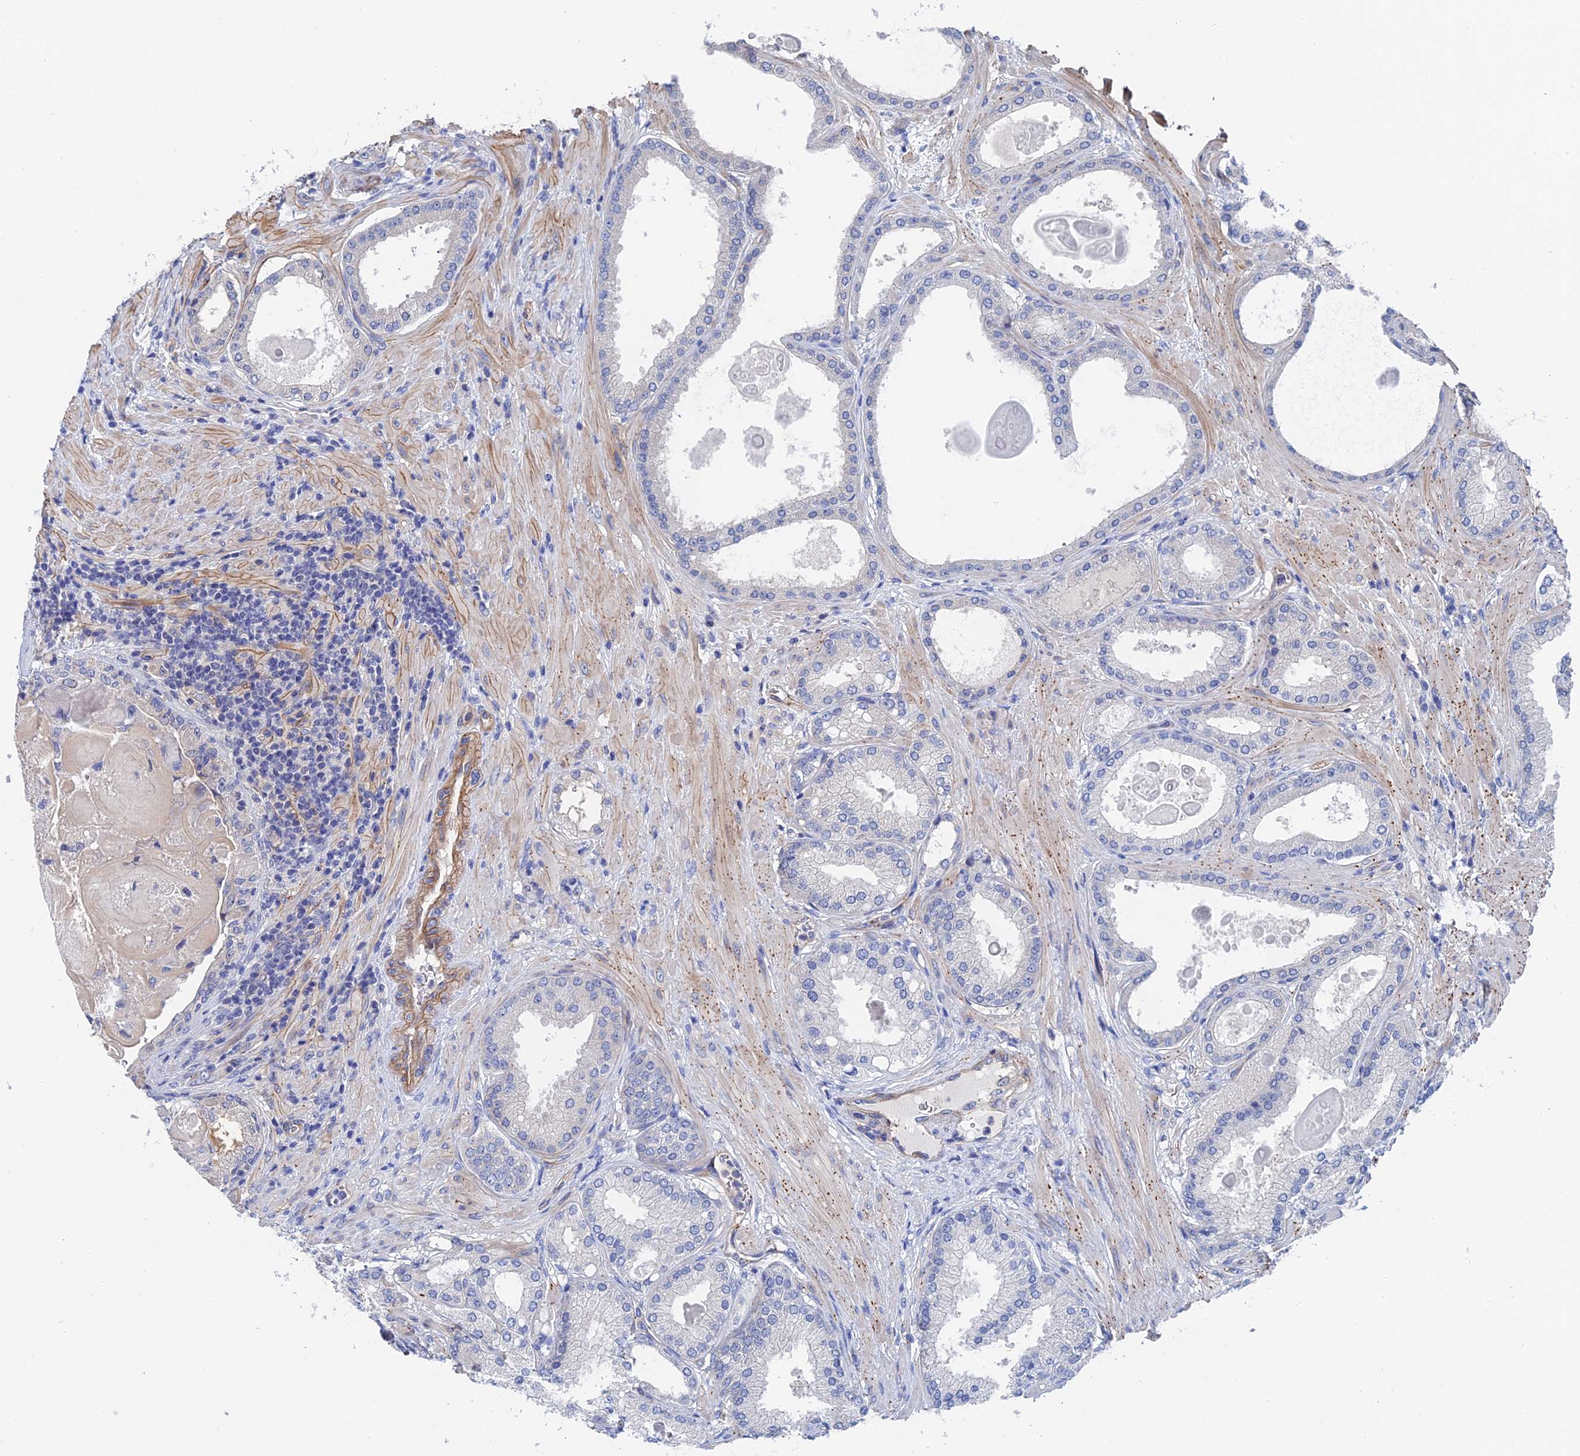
{"staining": {"intensity": "negative", "quantity": "none", "location": "none"}, "tissue": "prostate cancer", "cell_type": "Tumor cells", "image_type": "cancer", "snomed": [{"axis": "morphology", "description": "Adenocarcinoma, Low grade"}, {"axis": "topography", "description": "Prostate"}], "caption": "DAB (3,3'-diaminobenzidine) immunohistochemical staining of human prostate adenocarcinoma (low-grade) displays no significant expression in tumor cells.", "gene": "MTHFSD", "patient": {"sex": "male", "age": 59}}